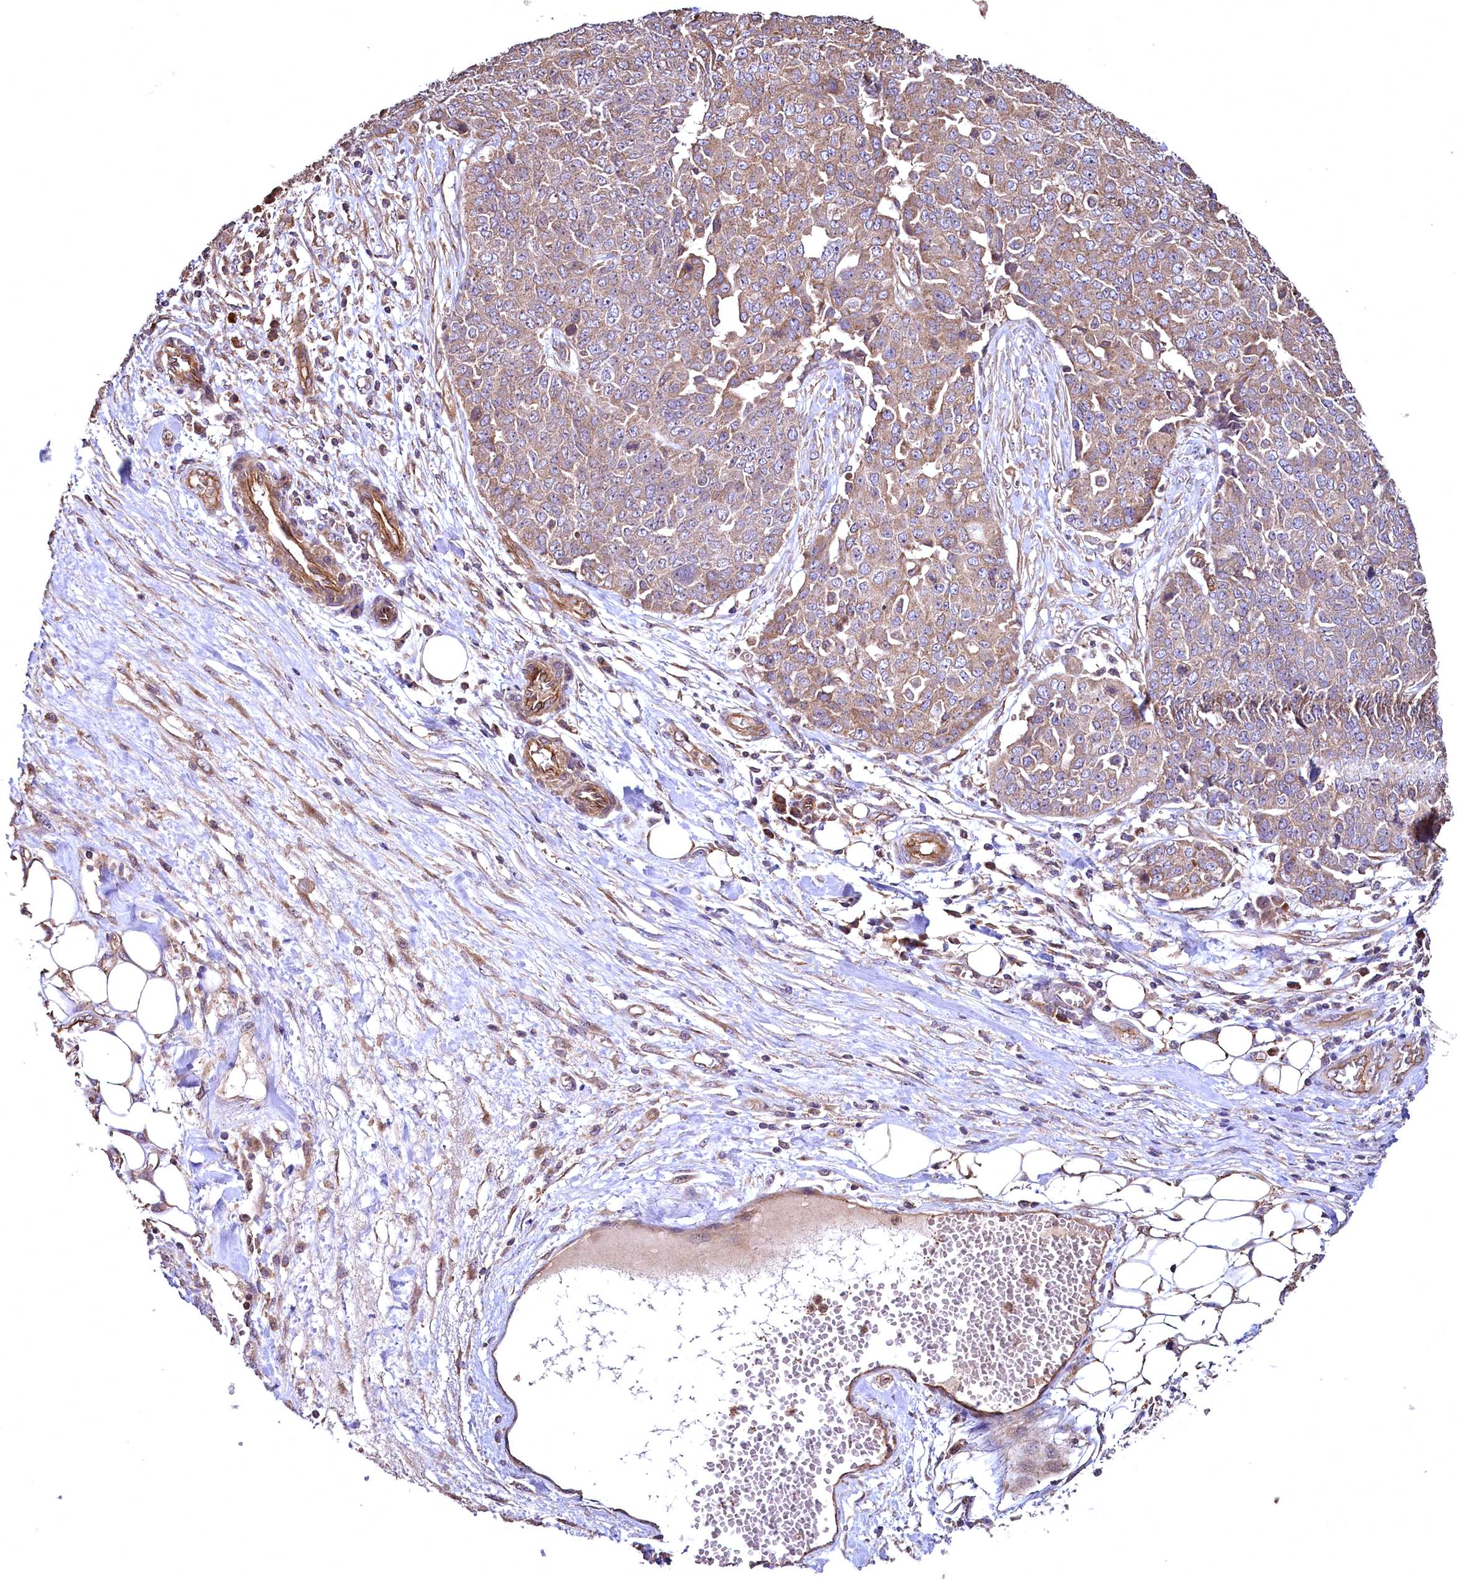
{"staining": {"intensity": "moderate", "quantity": ">75%", "location": "cytoplasmic/membranous"}, "tissue": "ovarian cancer", "cell_type": "Tumor cells", "image_type": "cancer", "snomed": [{"axis": "morphology", "description": "Cystadenocarcinoma, serous, NOS"}, {"axis": "topography", "description": "Soft tissue"}, {"axis": "topography", "description": "Ovary"}], "caption": "Immunohistochemistry of human serous cystadenocarcinoma (ovarian) demonstrates medium levels of moderate cytoplasmic/membranous expression in approximately >75% of tumor cells.", "gene": "TBCEL", "patient": {"sex": "female", "age": 57}}